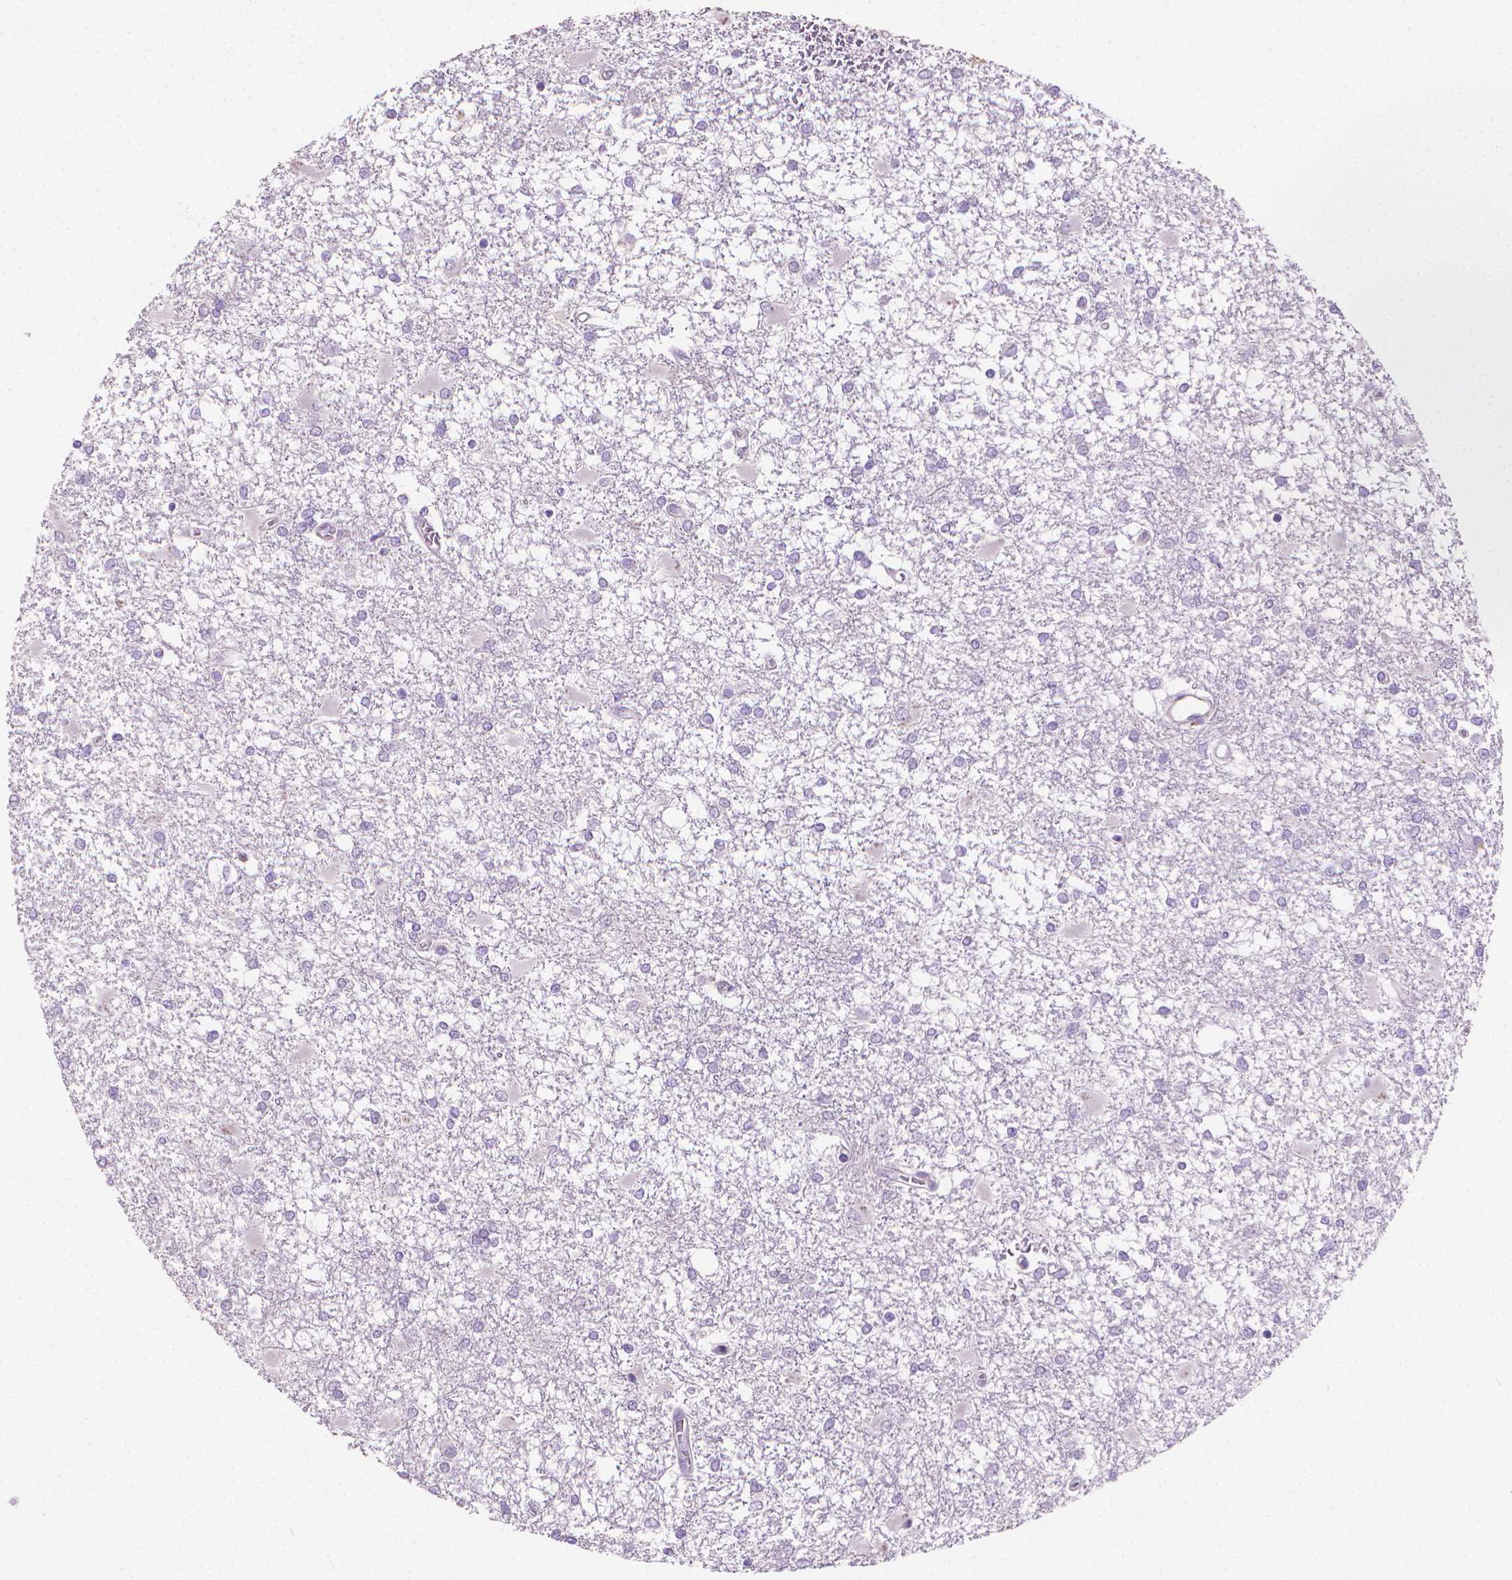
{"staining": {"intensity": "negative", "quantity": "none", "location": "none"}, "tissue": "glioma", "cell_type": "Tumor cells", "image_type": "cancer", "snomed": [{"axis": "morphology", "description": "Glioma, malignant, High grade"}, {"axis": "topography", "description": "Cerebral cortex"}], "caption": "DAB (3,3'-diaminobenzidine) immunohistochemical staining of malignant glioma (high-grade) demonstrates no significant expression in tumor cells.", "gene": "GSDMA", "patient": {"sex": "male", "age": 79}}